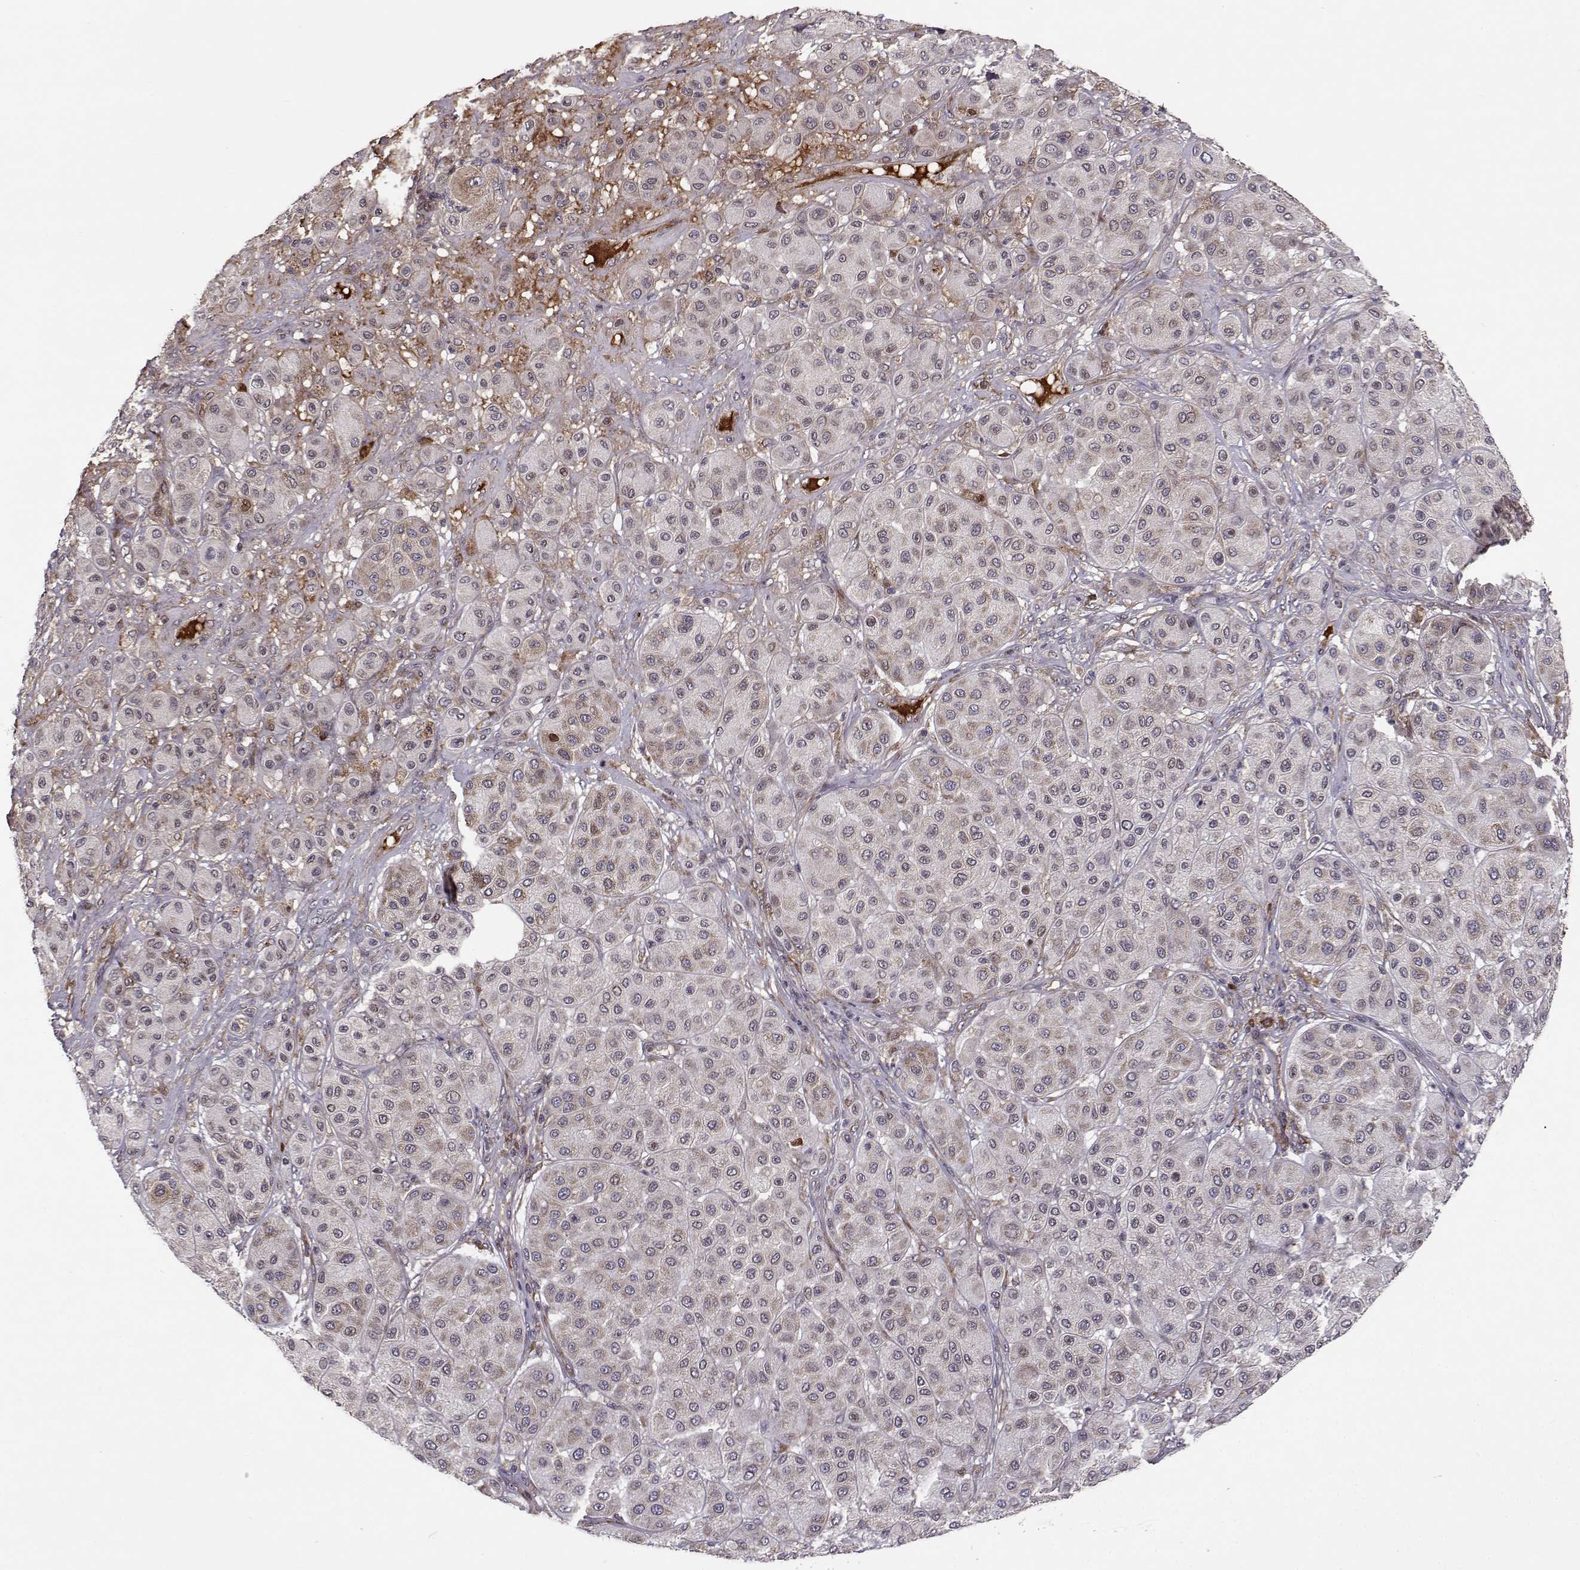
{"staining": {"intensity": "weak", "quantity": "<25%", "location": "cytoplasmic/membranous"}, "tissue": "melanoma", "cell_type": "Tumor cells", "image_type": "cancer", "snomed": [{"axis": "morphology", "description": "Malignant melanoma, Metastatic site"}, {"axis": "topography", "description": "Smooth muscle"}], "caption": "High magnification brightfield microscopy of malignant melanoma (metastatic site) stained with DAB (3,3'-diaminobenzidine) (brown) and counterstained with hematoxylin (blue): tumor cells show no significant staining.", "gene": "RPL31", "patient": {"sex": "male", "age": 41}}